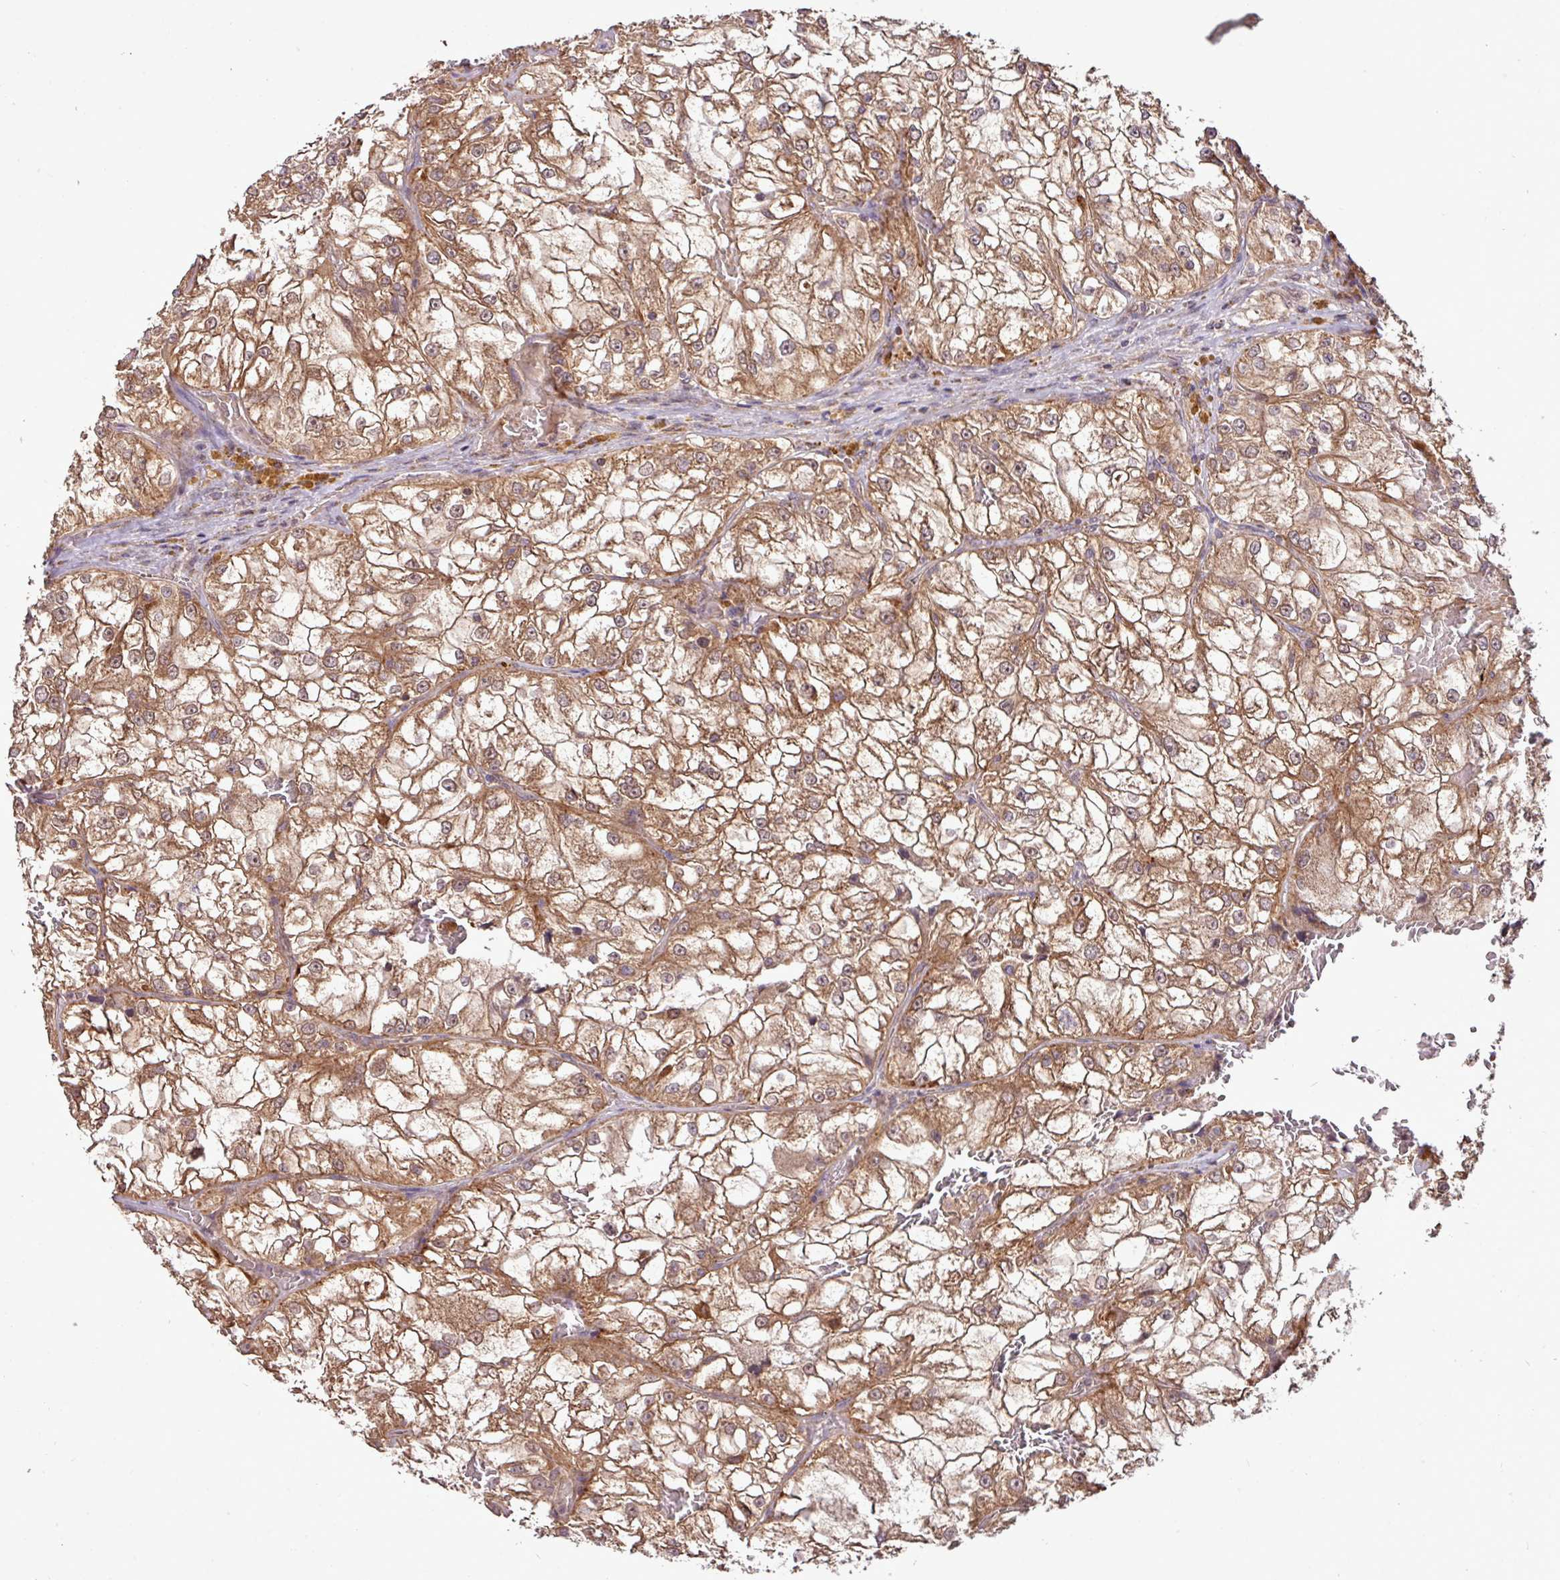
{"staining": {"intensity": "moderate", "quantity": ">75%", "location": "cytoplasmic/membranous"}, "tissue": "renal cancer", "cell_type": "Tumor cells", "image_type": "cancer", "snomed": [{"axis": "morphology", "description": "Adenocarcinoma, NOS"}, {"axis": "topography", "description": "Kidney"}], "caption": "Immunohistochemistry of renal cancer exhibits medium levels of moderate cytoplasmic/membranous expression in approximately >75% of tumor cells.", "gene": "YPEL3", "patient": {"sex": "female", "age": 72}}